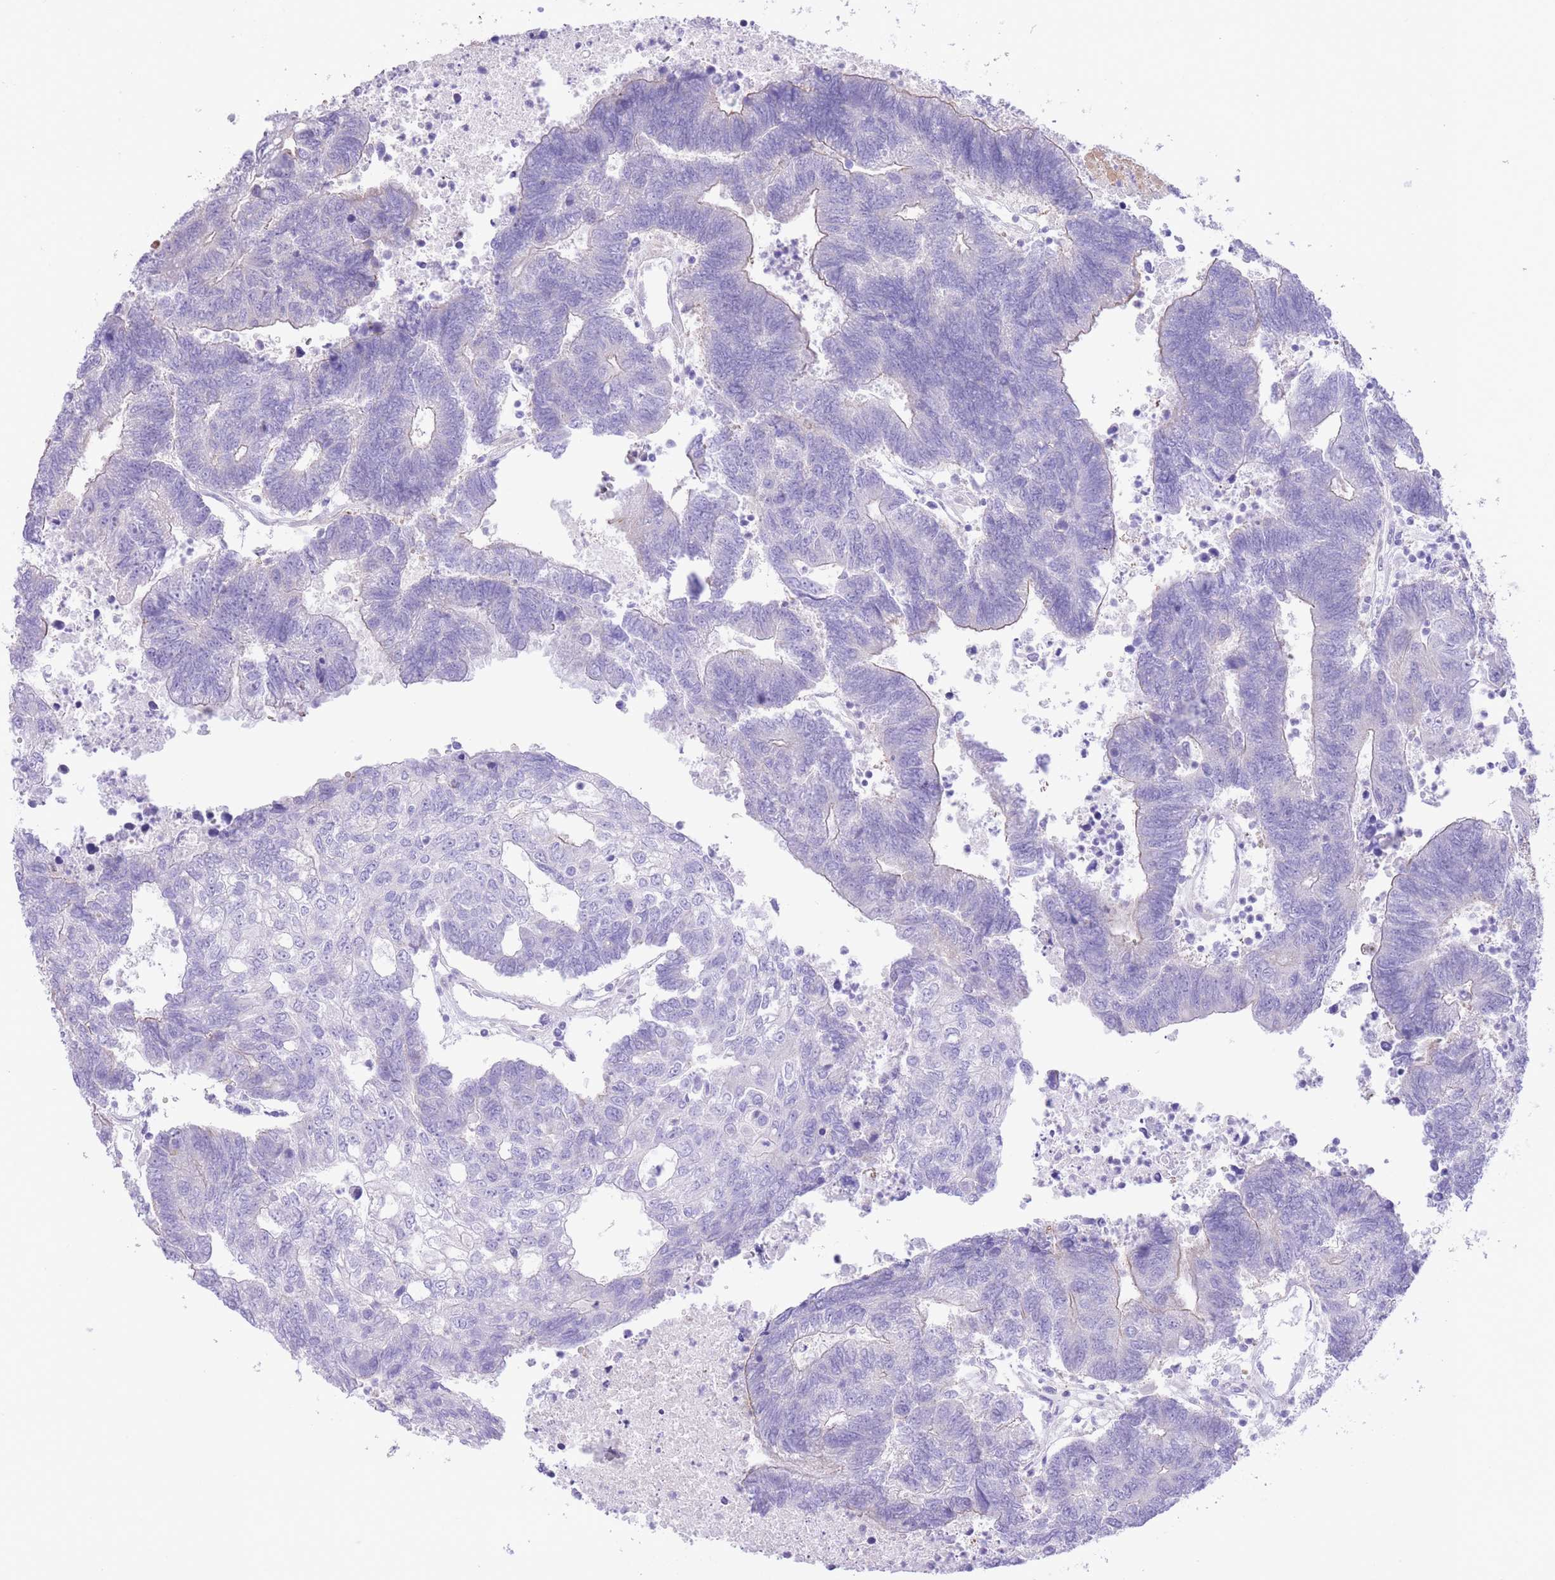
{"staining": {"intensity": "negative", "quantity": "none", "location": "none"}, "tissue": "colorectal cancer", "cell_type": "Tumor cells", "image_type": "cancer", "snomed": [{"axis": "morphology", "description": "Adenocarcinoma, NOS"}, {"axis": "topography", "description": "Colon"}], "caption": "DAB (3,3'-diaminobenzidine) immunohistochemical staining of human colorectal adenocarcinoma shows no significant expression in tumor cells.", "gene": "RHOU", "patient": {"sex": "female", "age": 48}}